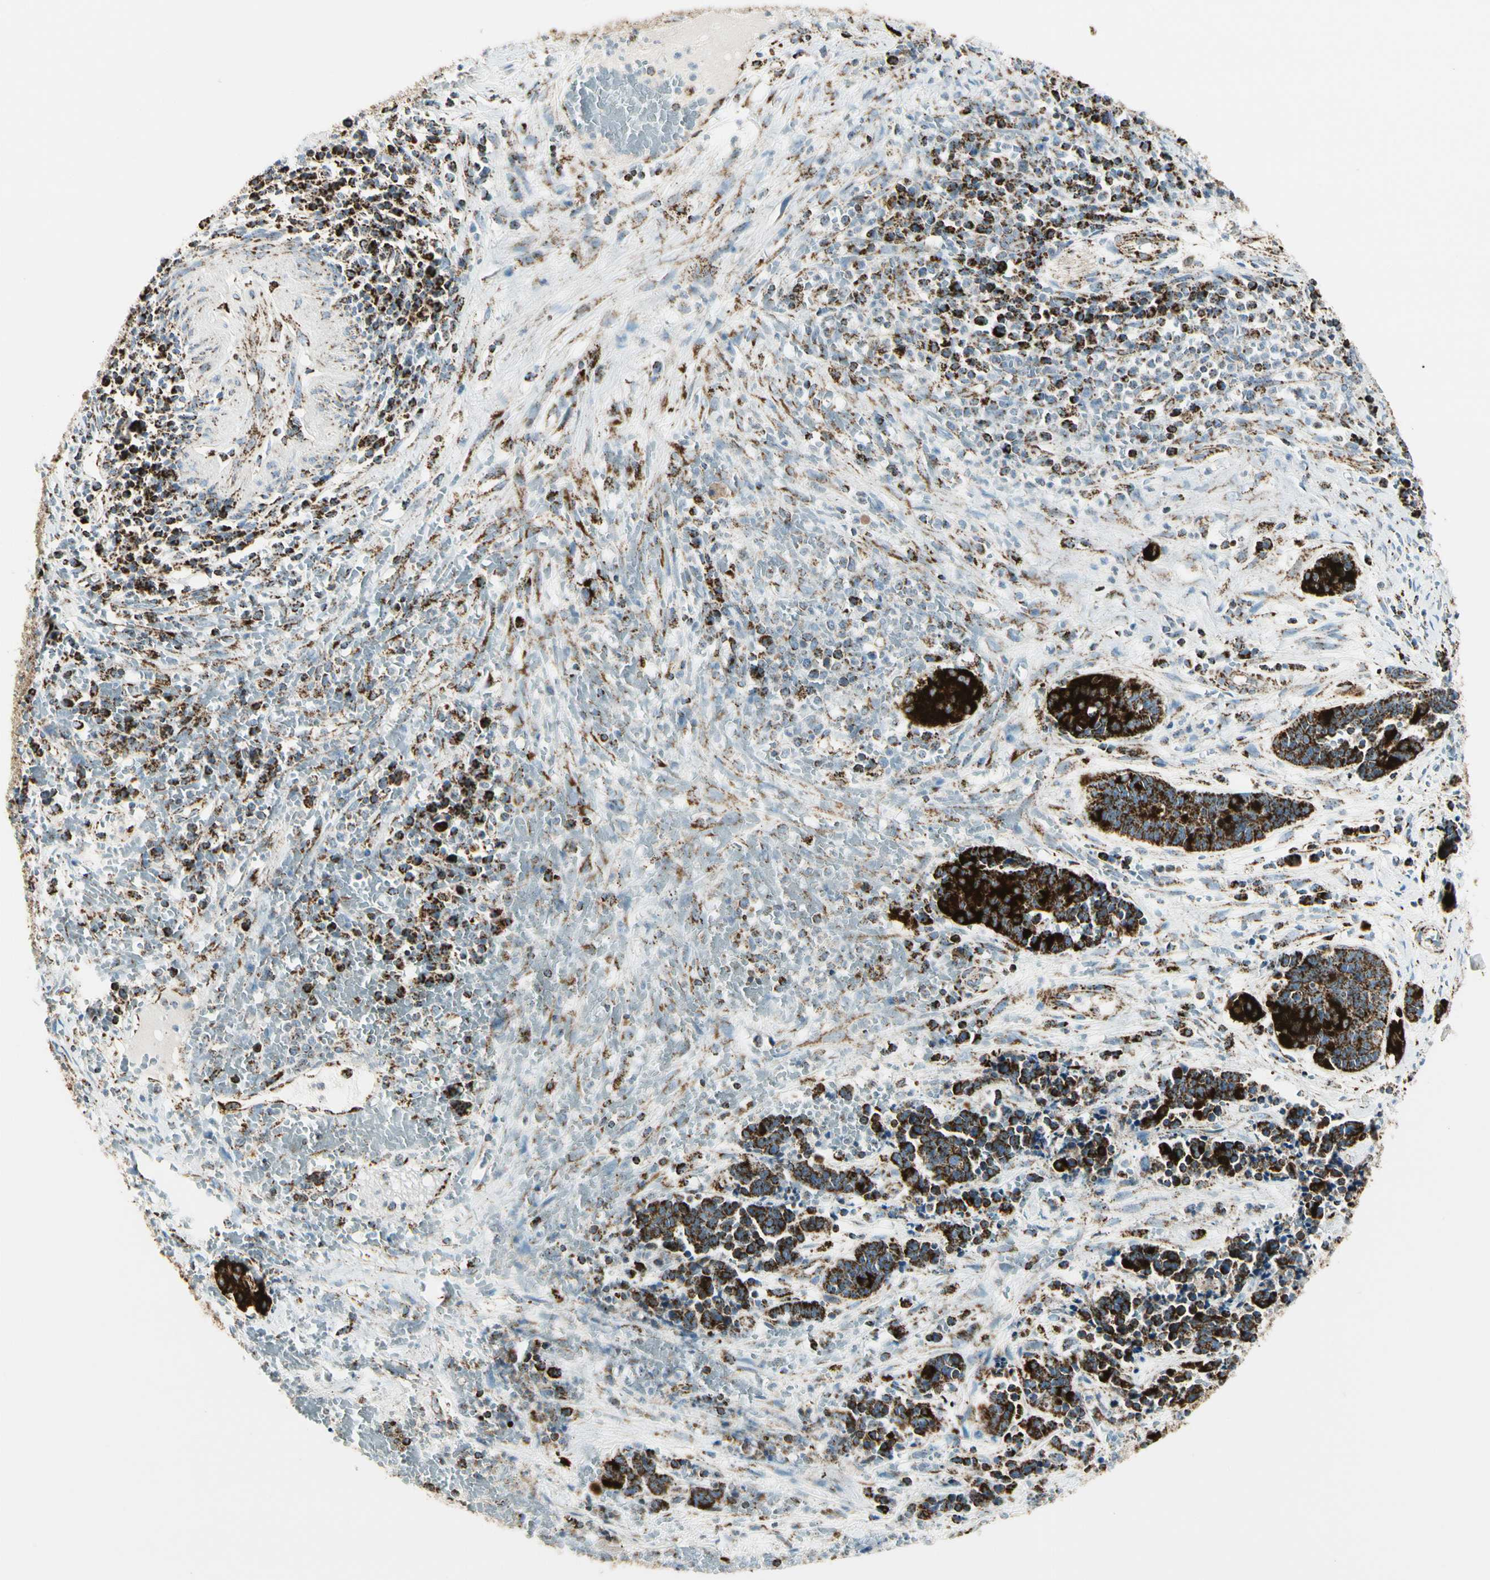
{"staining": {"intensity": "strong", "quantity": ">75%", "location": "cytoplasmic/membranous"}, "tissue": "cervical cancer", "cell_type": "Tumor cells", "image_type": "cancer", "snomed": [{"axis": "morphology", "description": "Squamous cell carcinoma, NOS"}, {"axis": "topography", "description": "Cervix"}], "caption": "Protein staining of cervical squamous cell carcinoma tissue shows strong cytoplasmic/membranous staining in approximately >75% of tumor cells. The protein is shown in brown color, while the nuclei are stained blue.", "gene": "ME2", "patient": {"sex": "female", "age": 35}}